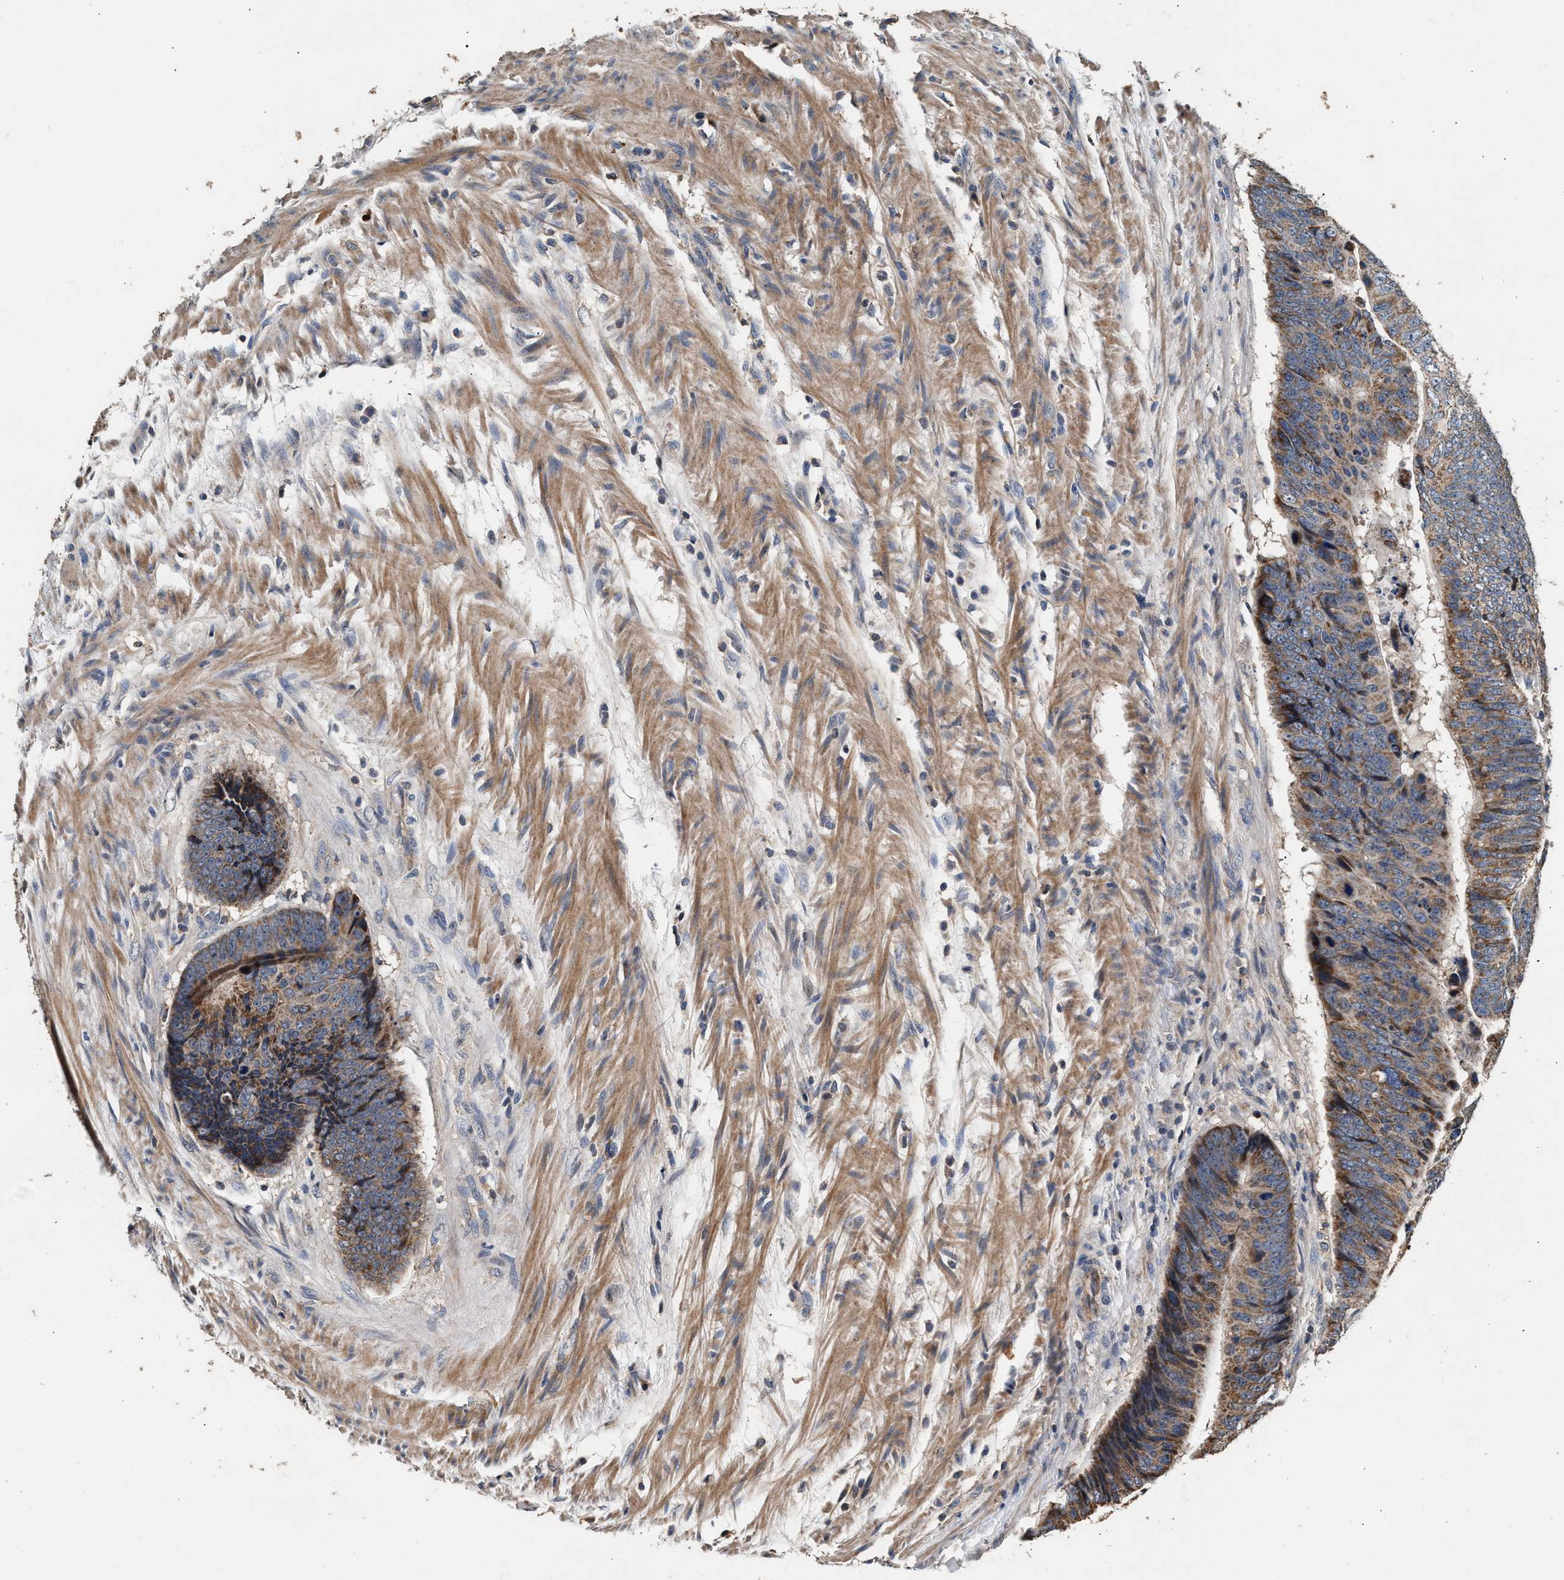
{"staining": {"intensity": "moderate", "quantity": ">75%", "location": "cytoplasmic/membranous"}, "tissue": "colorectal cancer", "cell_type": "Tumor cells", "image_type": "cancer", "snomed": [{"axis": "morphology", "description": "Adenocarcinoma, NOS"}, {"axis": "topography", "description": "Colon"}], "caption": "A histopathology image showing moderate cytoplasmic/membranous staining in about >75% of tumor cells in adenocarcinoma (colorectal), as visualized by brown immunohistochemical staining.", "gene": "PTGR3", "patient": {"sex": "male", "age": 56}}